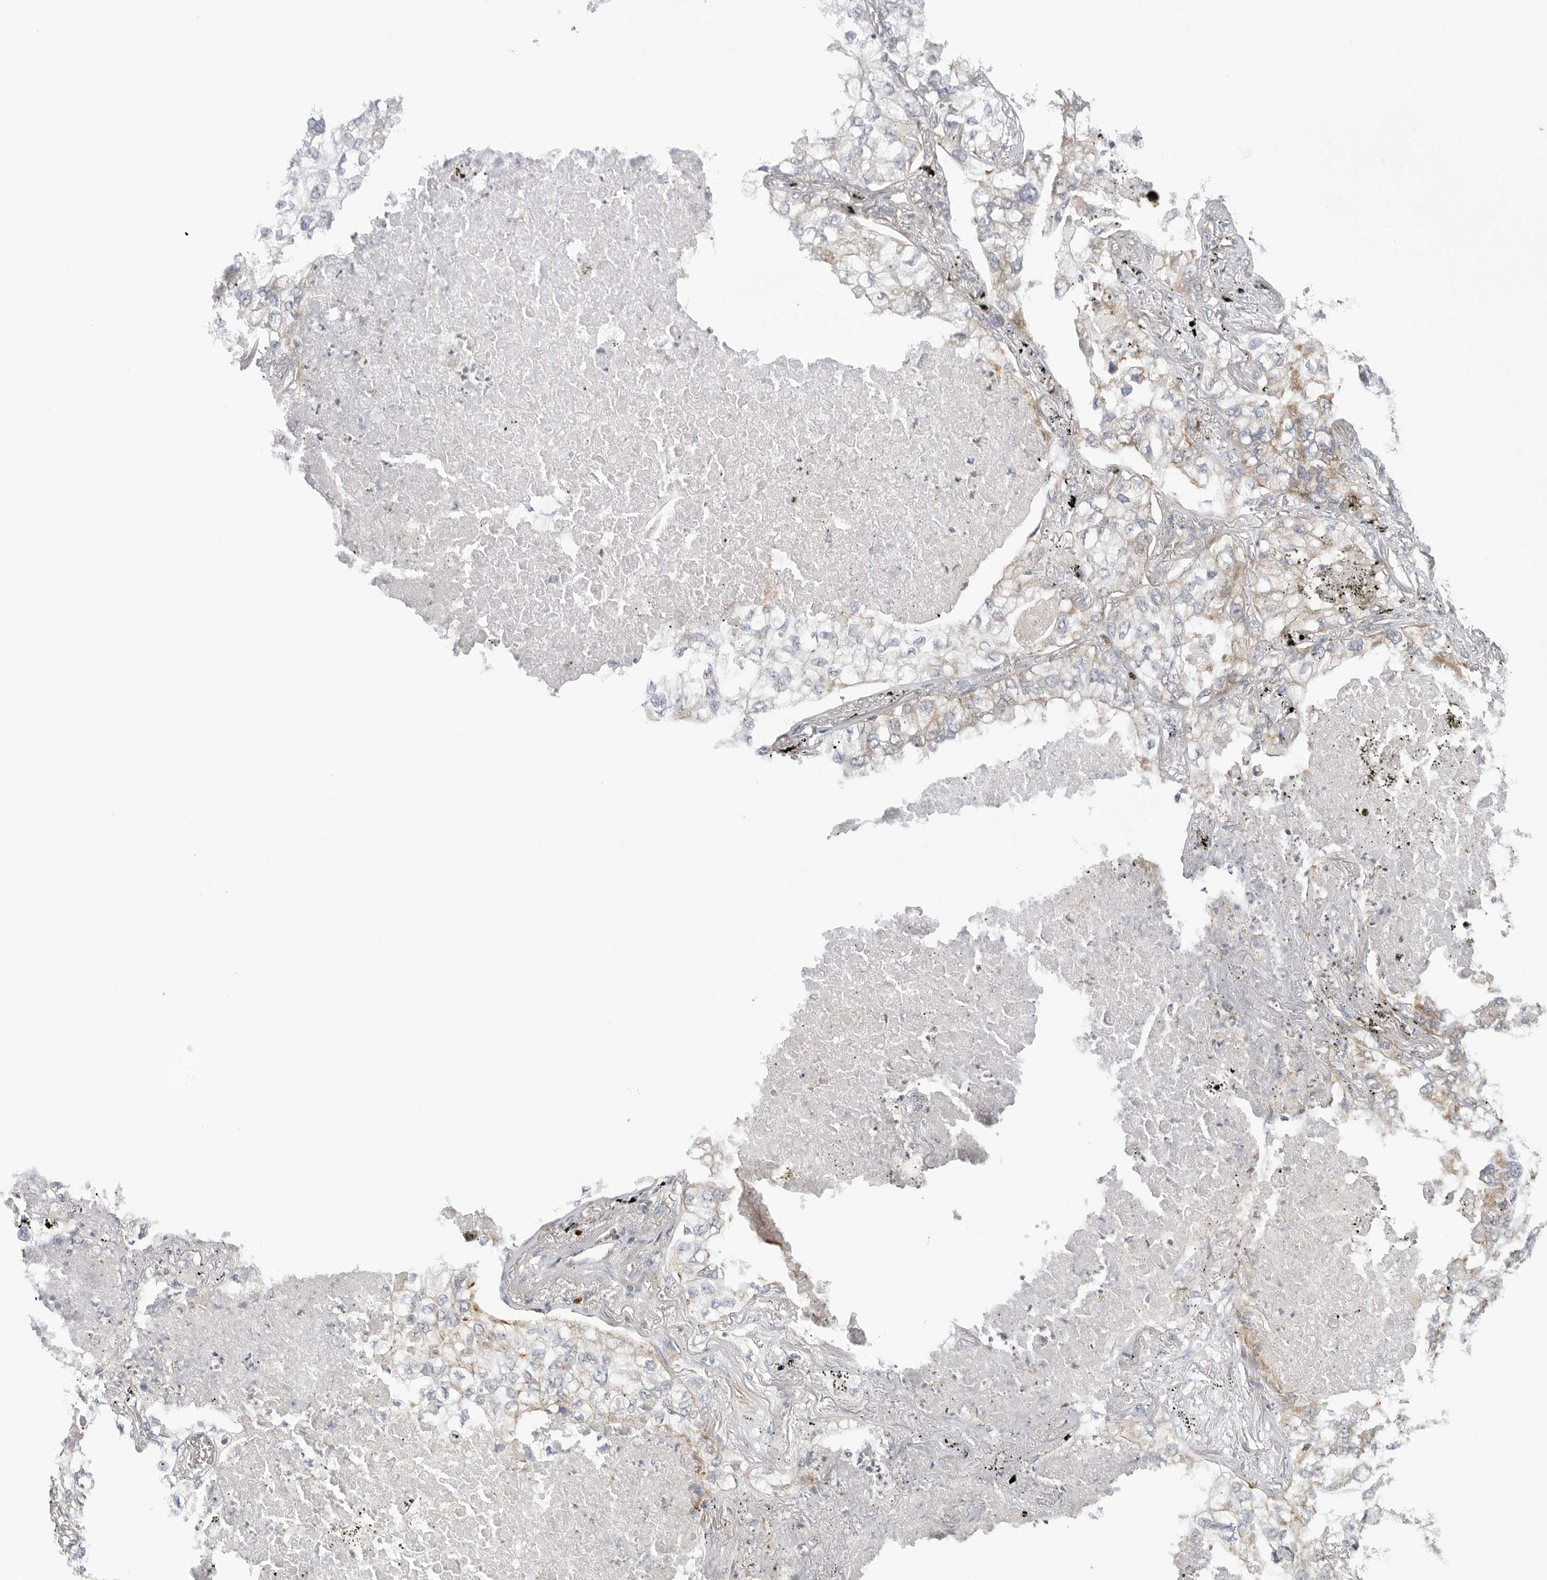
{"staining": {"intensity": "negative", "quantity": "none", "location": "none"}, "tissue": "lung cancer", "cell_type": "Tumor cells", "image_type": "cancer", "snomed": [{"axis": "morphology", "description": "Adenocarcinoma, NOS"}, {"axis": "topography", "description": "Lung"}], "caption": "This is a micrograph of immunohistochemistry staining of lung cancer (adenocarcinoma), which shows no staining in tumor cells.", "gene": "STXBP3", "patient": {"sex": "male", "age": 65}}